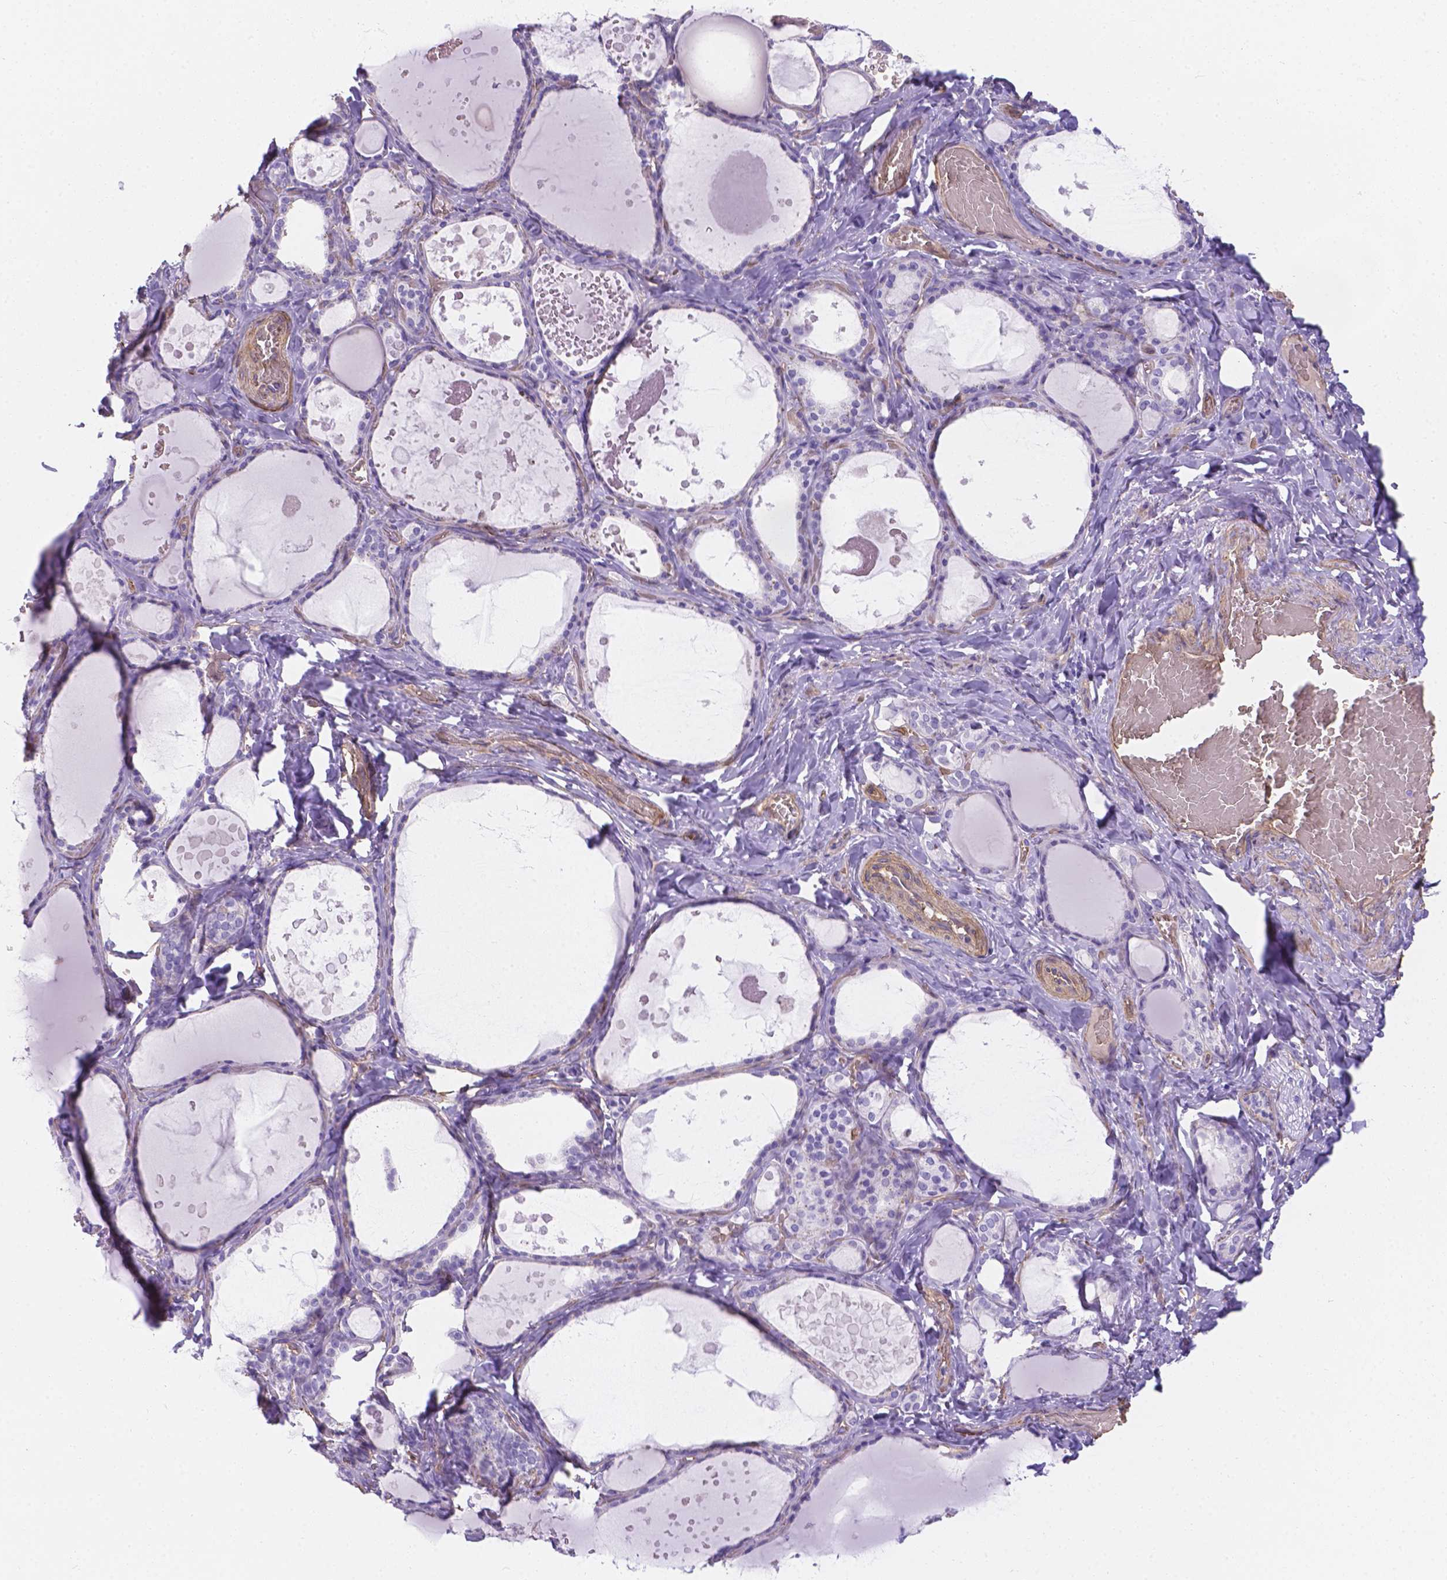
{"staining": {"intensity": "negative", "quantity": "none", "location": "none"}, "tissue": "thyroid gland", "cell_type": "Glandular cells", "image_type": "normal", "snomed": [{"axis": "morphology", "description": "Normal tissue, NOS"}, {"axis": "topography", "description": "Thyroid gland"}], "caption": "Immunohistochemistry (IHC) image of unremarkable human thyroid gland stained for a protein (brown), which demonstrates no staining in glandular cells. (DAB immunohistochemistry (IHC), high magnification).", "gene": "SLC40A1", "patient": {"sex": "female", "age": 56}}